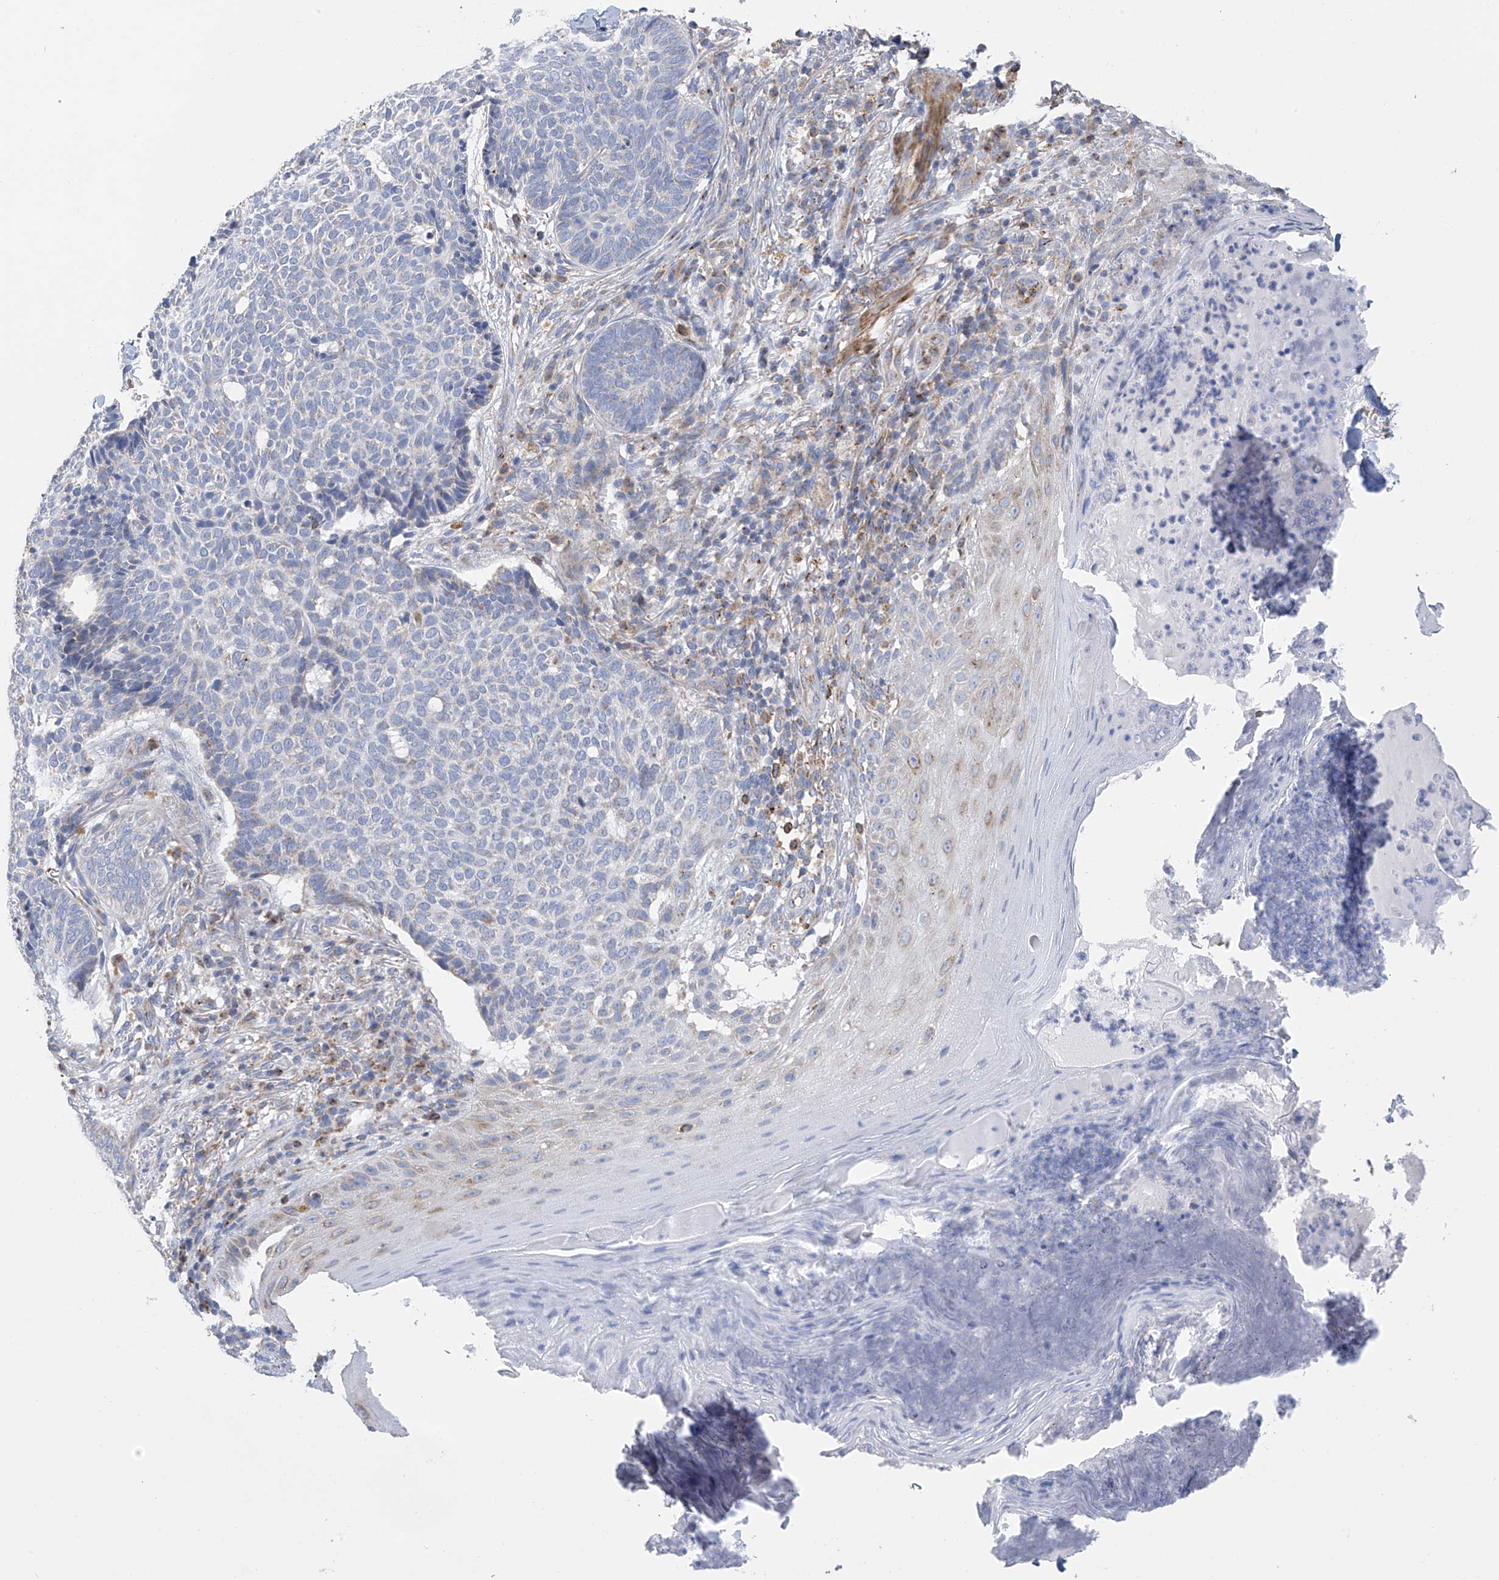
{"staining": {"intensity": "negative", "quantity": "none", "location": "none"}, "tissue": "skin cancer", "cell_type": "Tumor cells", "image_type": "cancer", "snomed": [{"axis": "morphology", "description": "Normal tissue, NOS"}, {"axis": "morphology", "description": "Basal cell carcinoma"}, {"axis": "topography", "description": "Skin"}], "caption": "Human skin basal cell carcinoma stained for a protein using immunohistochemistry exhibits no expression in tumor cells.", "gene": "ITM2B", "patient": {"sex": "male", "age": 50}}